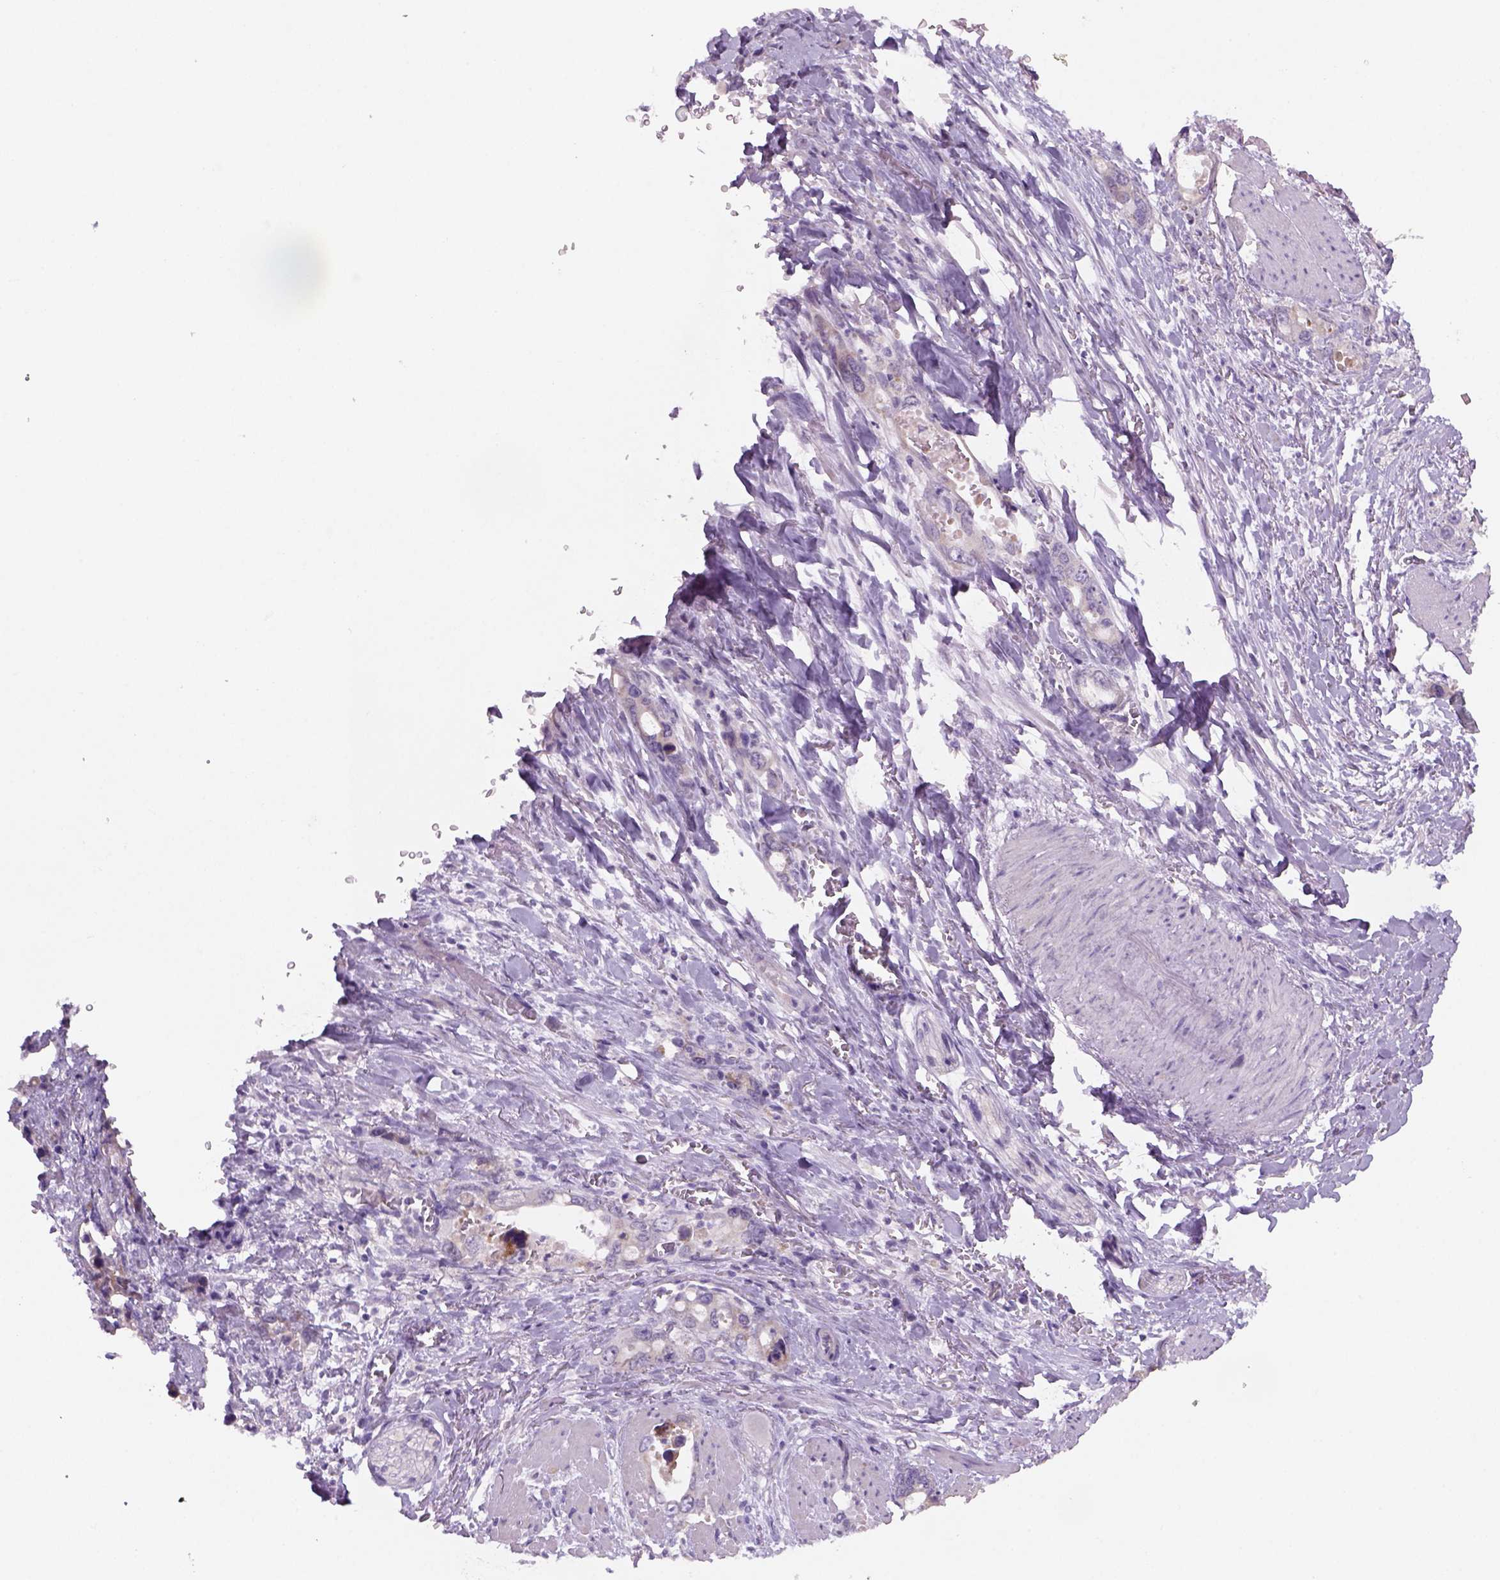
{"staining": {"intensity": "weak", "quantity": "<25%", "location": "cytoplasmic/membranous"}, "tissue": "stomach cancer", "cell_type": "Tumor cells", "image_type": "cancer", "snomed": [{"axis": "morphology", "description": "Normal tissue, NOS"}, {"axis": "morphology", "description": "Adenocarcinoma, NOS"}, {"axis": "topography", "description": "Esophagus"}, {"axis": "topography", "description": "Stomach, upper"}], "caption": "Tumor cells are negative for brown protein staining in stomach cancer (adenocarcinoma).", "gene": "ADGRV1", "patient": {"sex": "male", "age": 74}}